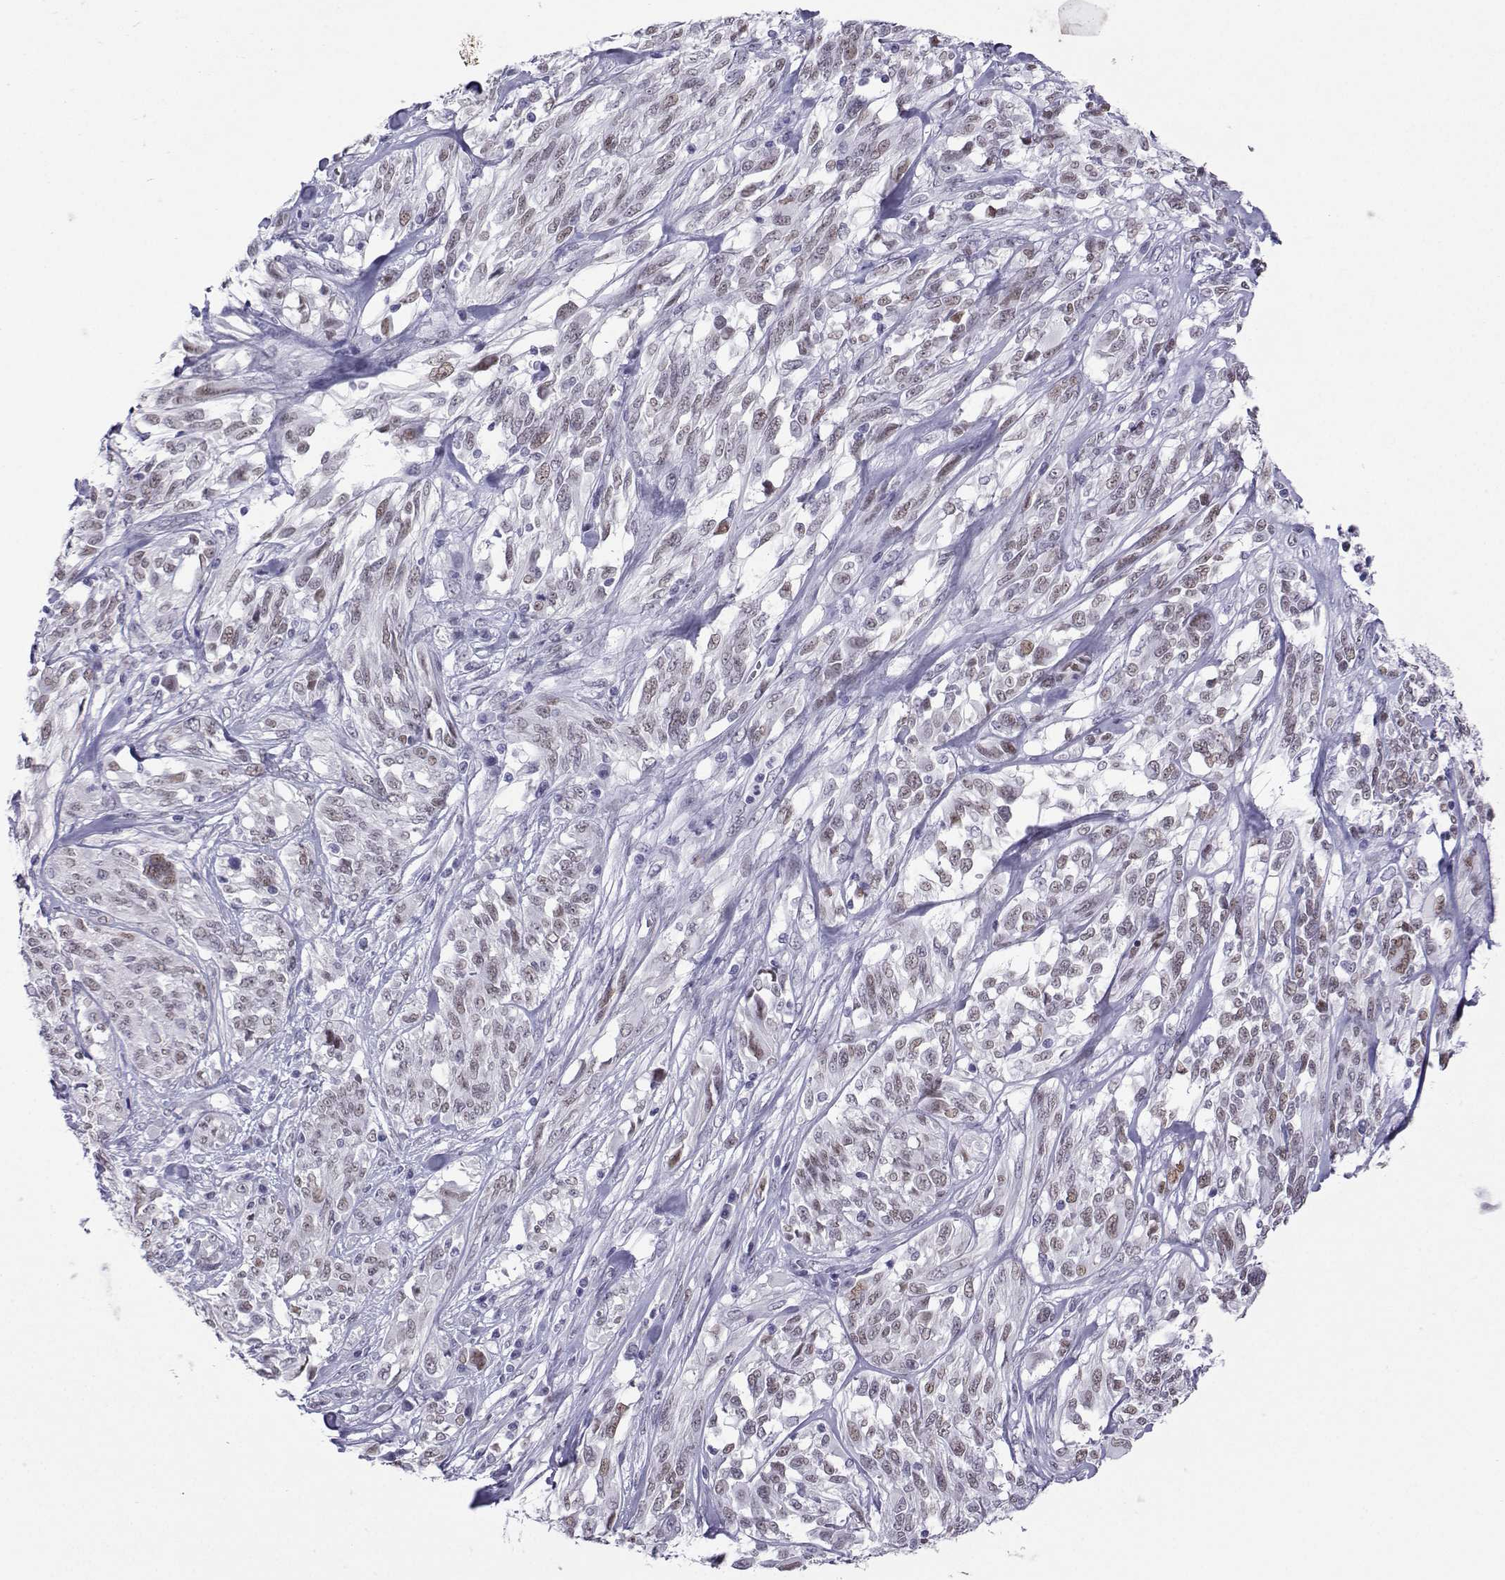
{"staining": {"intensity": "weak", "quantity": "25%-75%", "location": "nuclear"}, "tissue": "melanoma", "cell_type": "Tumor cells", "image_type": "cancer", "snomed": [{"axis": "morphology", "description": "Malignant melanoma, NOS"}, {"axis": "topography", "description": "Skin"}], "caption": "Protein analysis of melanoma tissue exhibits weak nuclear positivity in about 25%-75% of tumor cells.", "gene": "LORICRIN", "patient": {"sex": "female", "age": 91}}